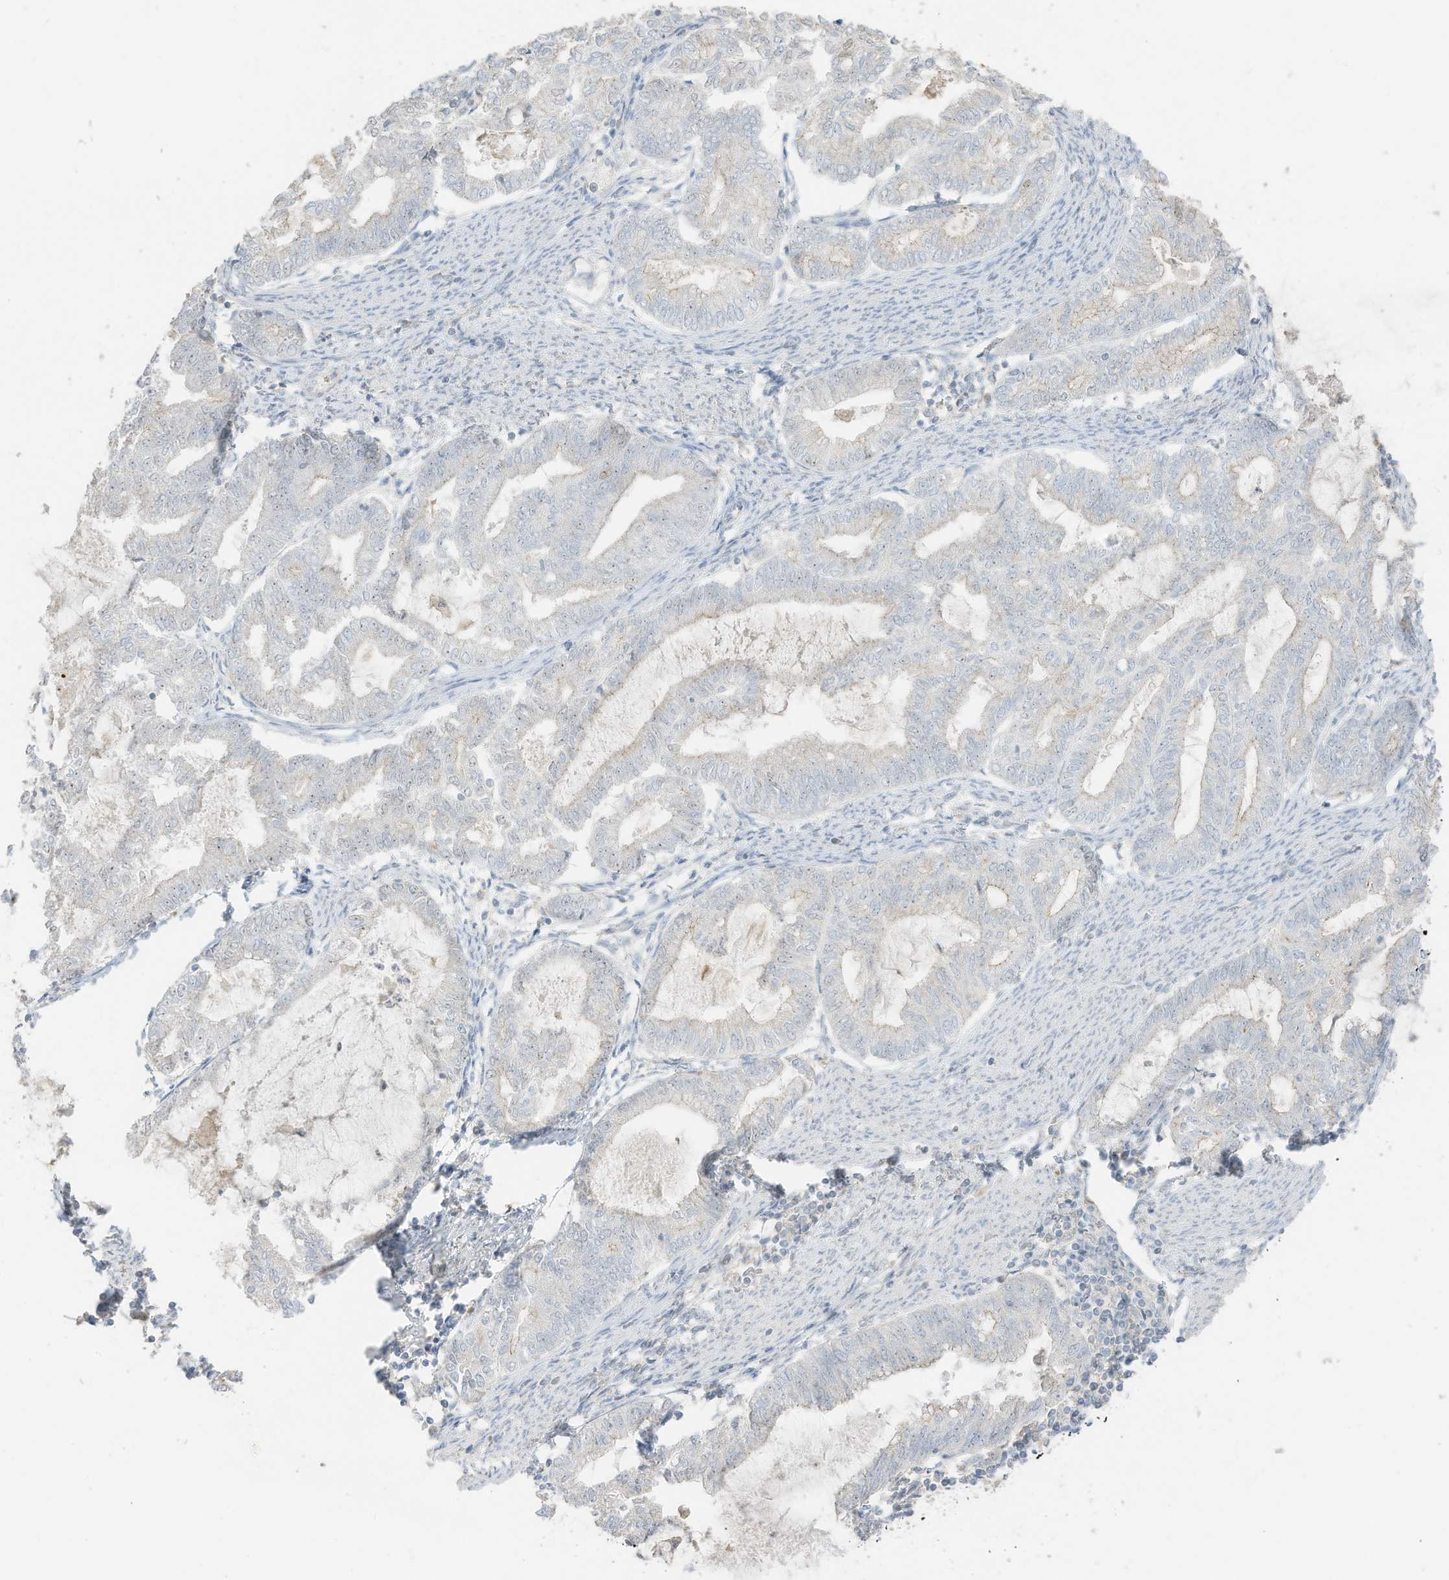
{"staining": {"intensity": "weak", "quantity": "25%-75%", "location": "nuclear"}, "tissue": "endometrial cancer", "cell_type": "Tumor cells", "image_type": "cancer", "snomed": [{"axis": "morphology", "description": "Adenocarcinoma, NOS"}, {"axis": "topography", "description": "Endometrium"}], "caption": "There is low levels of weak nuclear staining in tumor cells of endometrial adenocarcinoma, as demonstrated by immunohistochemical staining (brown color).", "gene": "ZBTB41", "patient": {"sex": "female", "age": 79}}